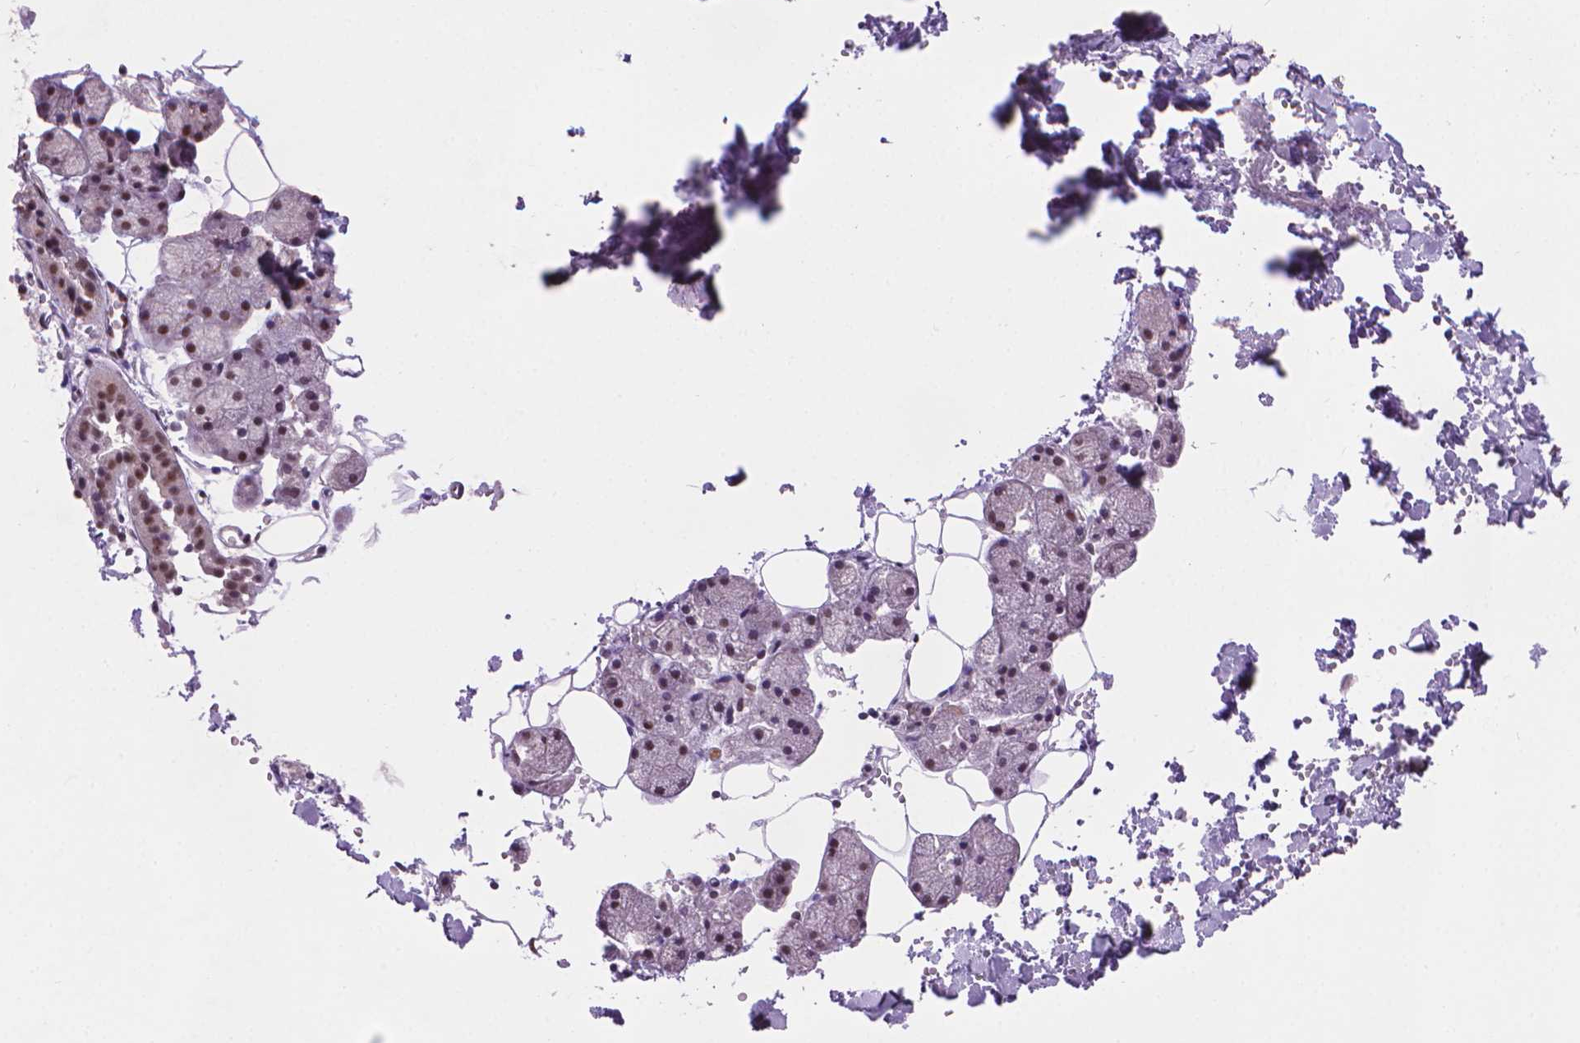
{"staining": {"intensity": "moderate", "quantity": ">75%", "location": "nuclear"}, "tissue": "salivary gland", "cell_type": "Glandular cells", "image_type": "normal", "snomed": [{"axis": "morphology", "description": "Normal tissue, NOS"}, {"axis": "topography", "description": "Salivary gland"}], "caption": "Glandular cells reveal moderate nuclear positivity in approximately >75% of cells in unremarkable salivary gland. (brown staining indicates protein expression, while blue staining denotes nuclei).", "gene": "UBN1", "patient": {"sex": "male", "age": 38}}